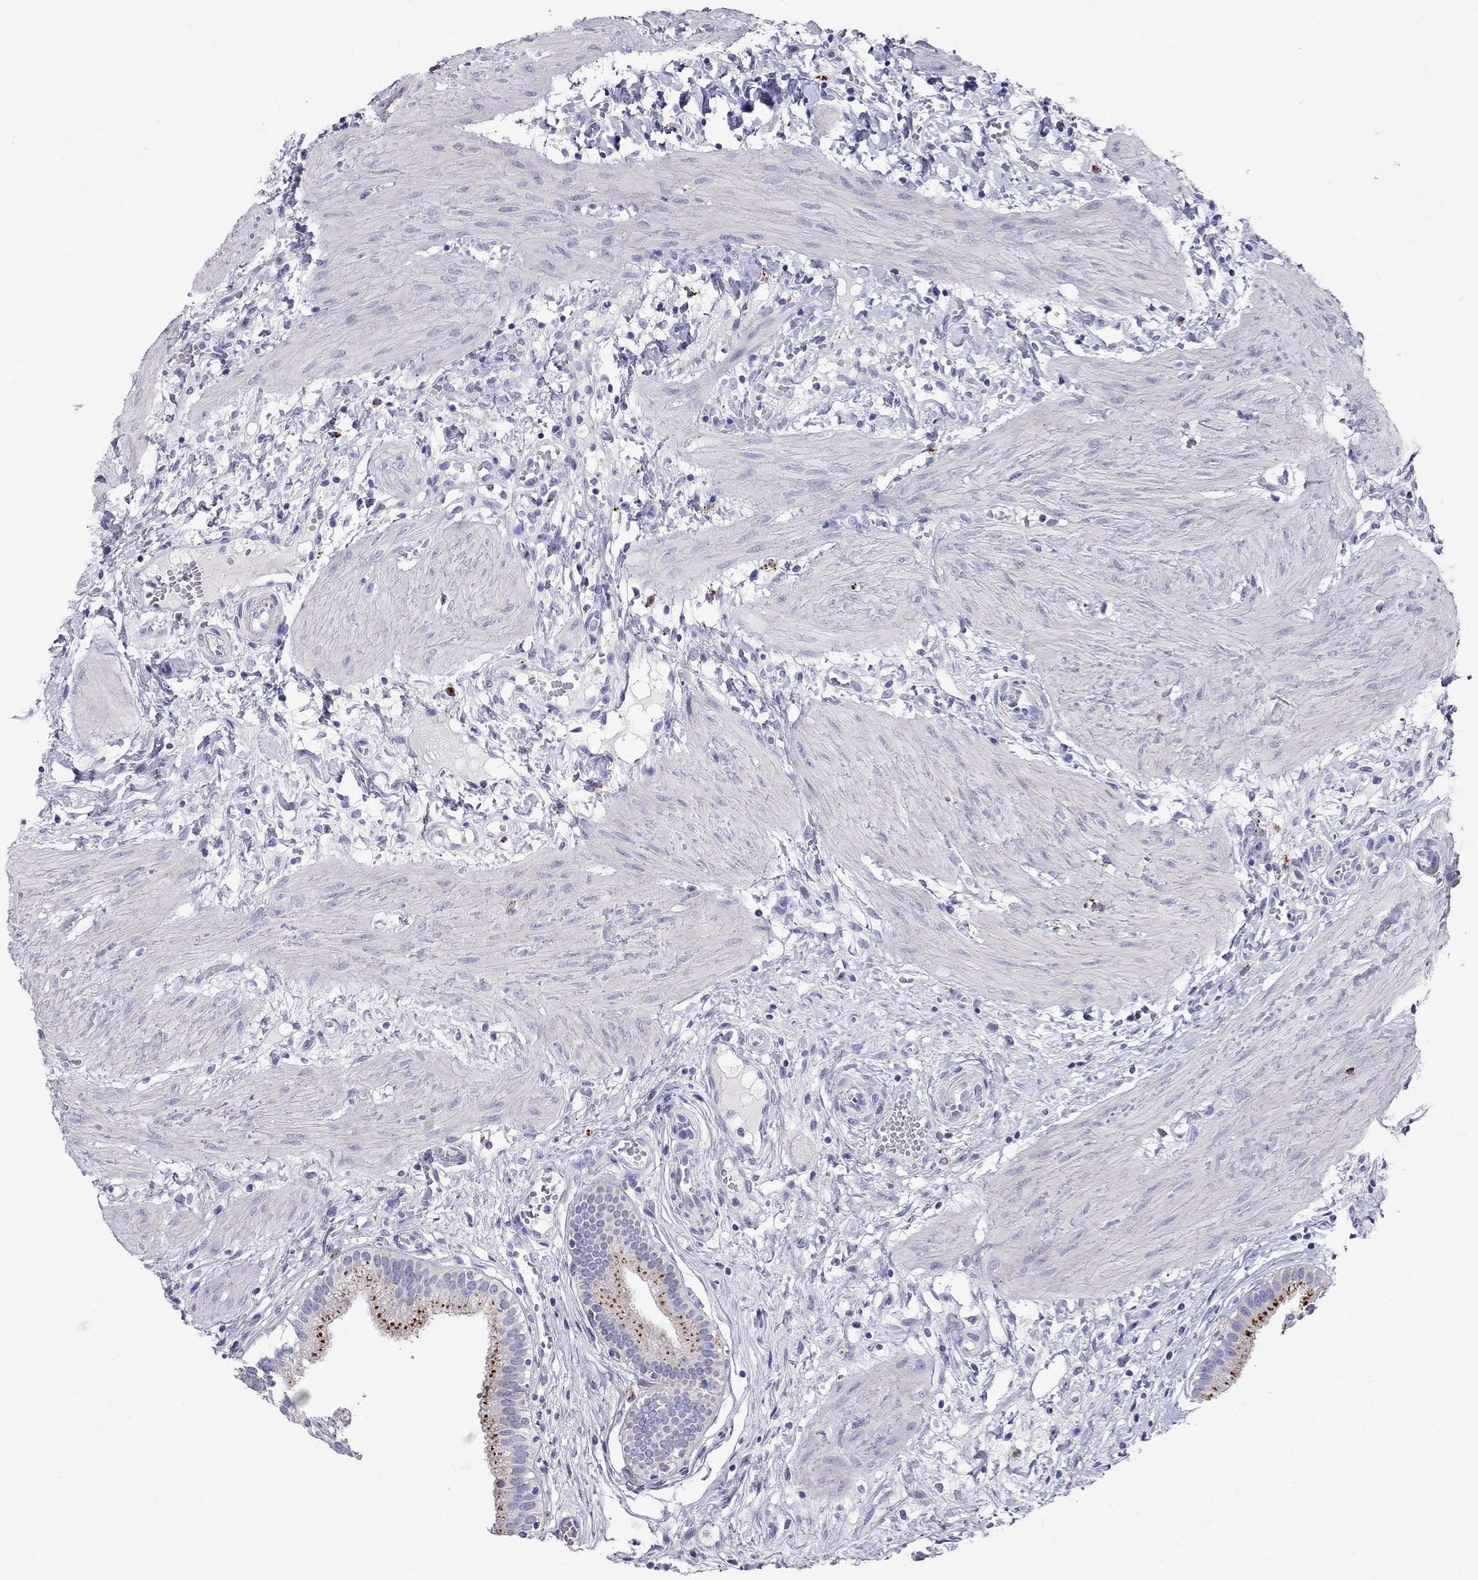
{"staining": {"intensity": "moderate", "quantity": "<25%", "location": "cytoplasmic/membranous"}, "tissue": "gallbladder", "cell_type": "Glandular cells", "image_type": "normal", "snomed": [{"axis": "morphology", "description": "Normal tissue, NOS"}, {"axis": "topography", "description": "Gallbladder"}], "caption": "Immunohistochemical staining of unremarkable human gallbladder demonstrates <25% levels of moderate cytoplasmic/membranous protein staining in approximately <25% of glandular cells. (IHC, brightfield microscopy, high magnification).", "gene": "CLPSL2", "patient": {"sex": "female", "age": 24}}